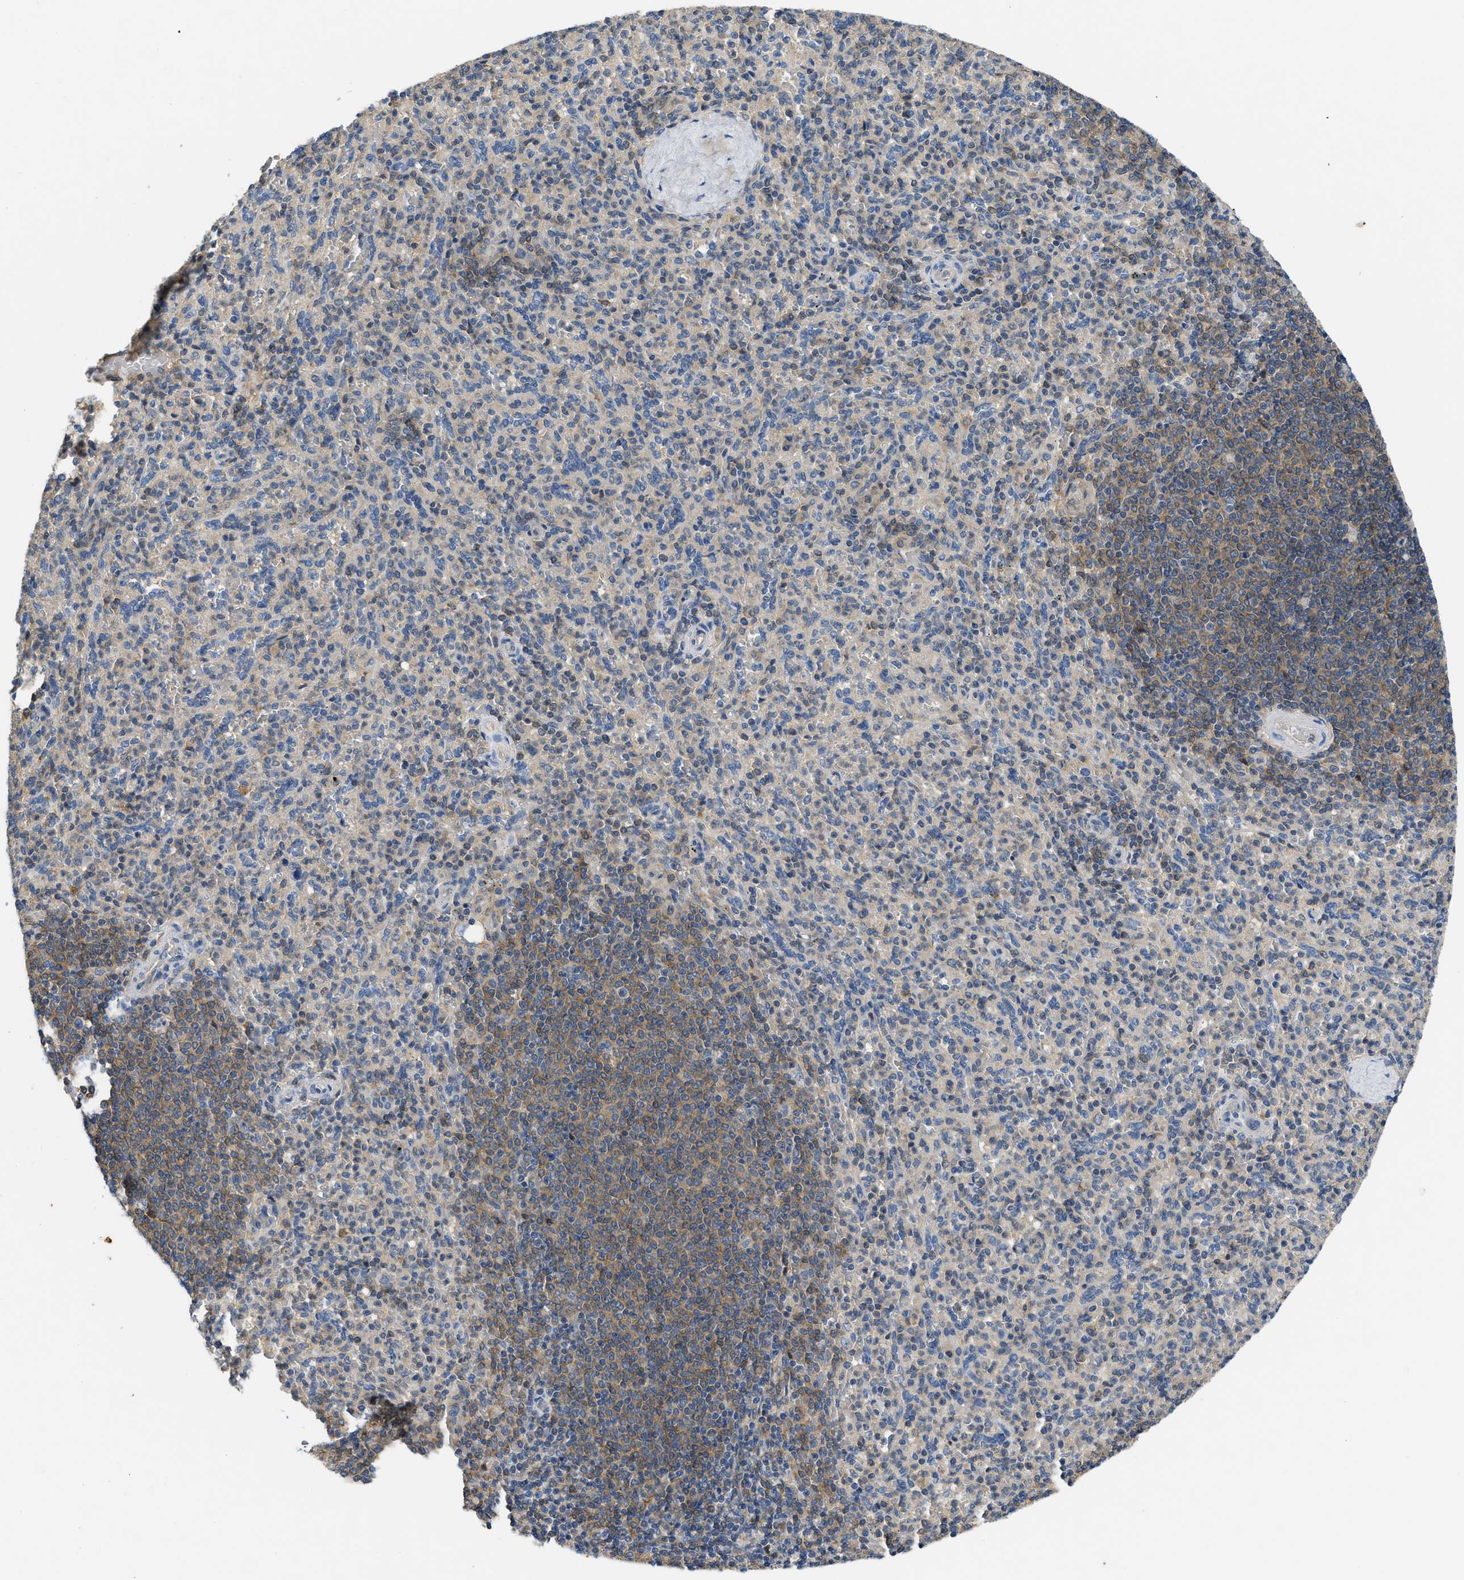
{"staining": {"intensity": "weak", "quantity": "<25%", "location": "cytoplasmic/membranous"}, "tissue": "spleen", "cell_type": "Cells in red pulp", "image_type": "normal", "snomed": [{"axis": "morphology", "description": "Normal tissue, NOS"}, {"axis": "topography", "description": "Spleen"}], "caption": "This is an immunohistochemistry (IHC) histopathology image of normal human spleen. There is no staining in cells in red pulp.", "gene": "PPP3CA", "patient": {"sex": "male", "age": 36}}